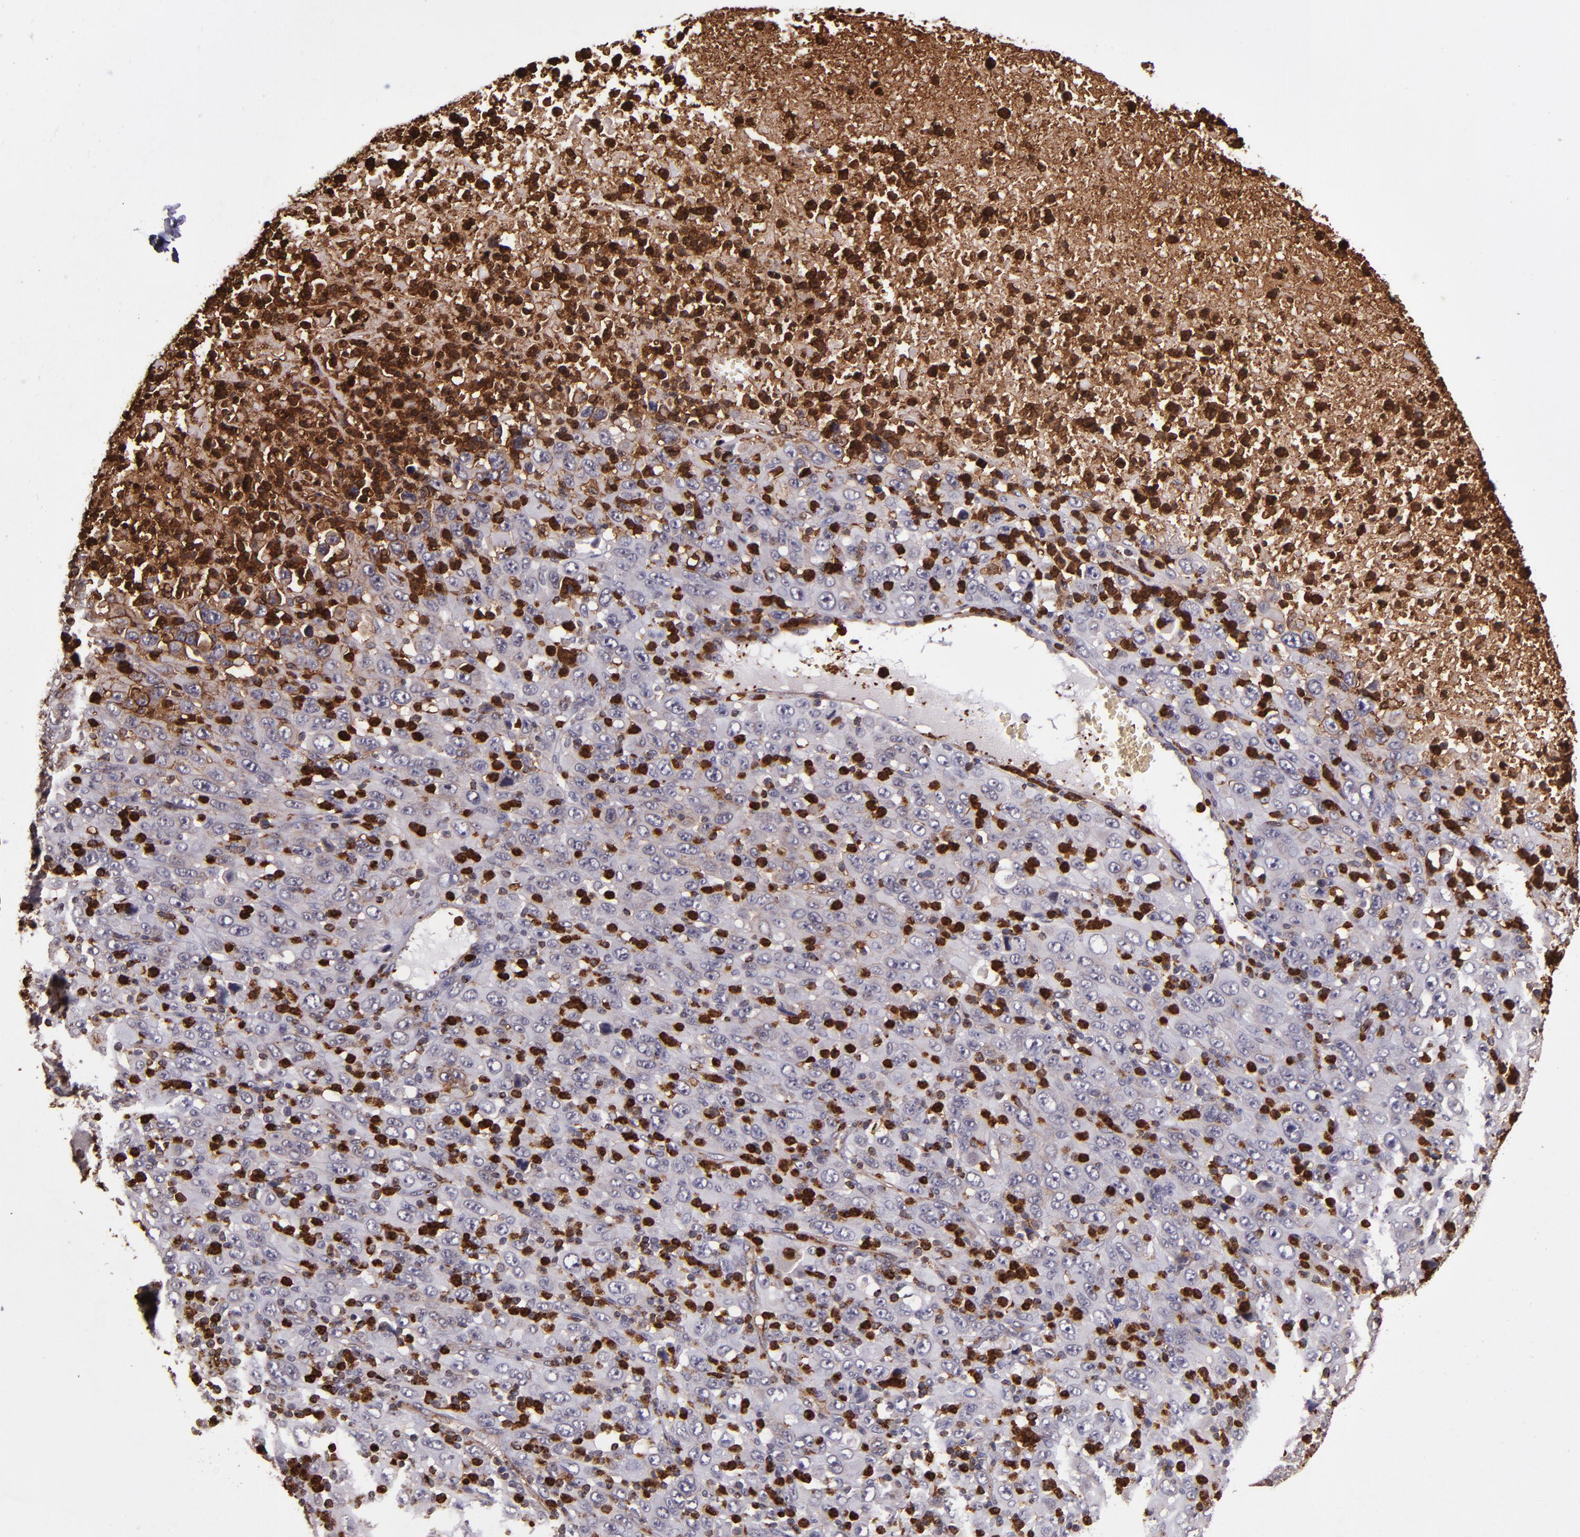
{"staining": {"intensity": "weak", "quantity": "<25%", "location": "cytoplasmic/membranous"}, "tissue": "melanoma", "cell_type": "Tumor cells", "image_type": "cancer", "snomed": [{"axis": "morphology", "description": "Malignant melanoma, Metastatic site"}, {"axis": "topography", "description": "Skin"}], "caption": "Immunohistochemistry photomicrograph of neoplastic tissue: human malignant melanoma (metastatic site) stained with DAB (3,3'-diaminobenzidine) reveals no significant protein staining in tumor cells.", "gene": "SLC2A3", "patient": {"sex": "female", "age": 56}}